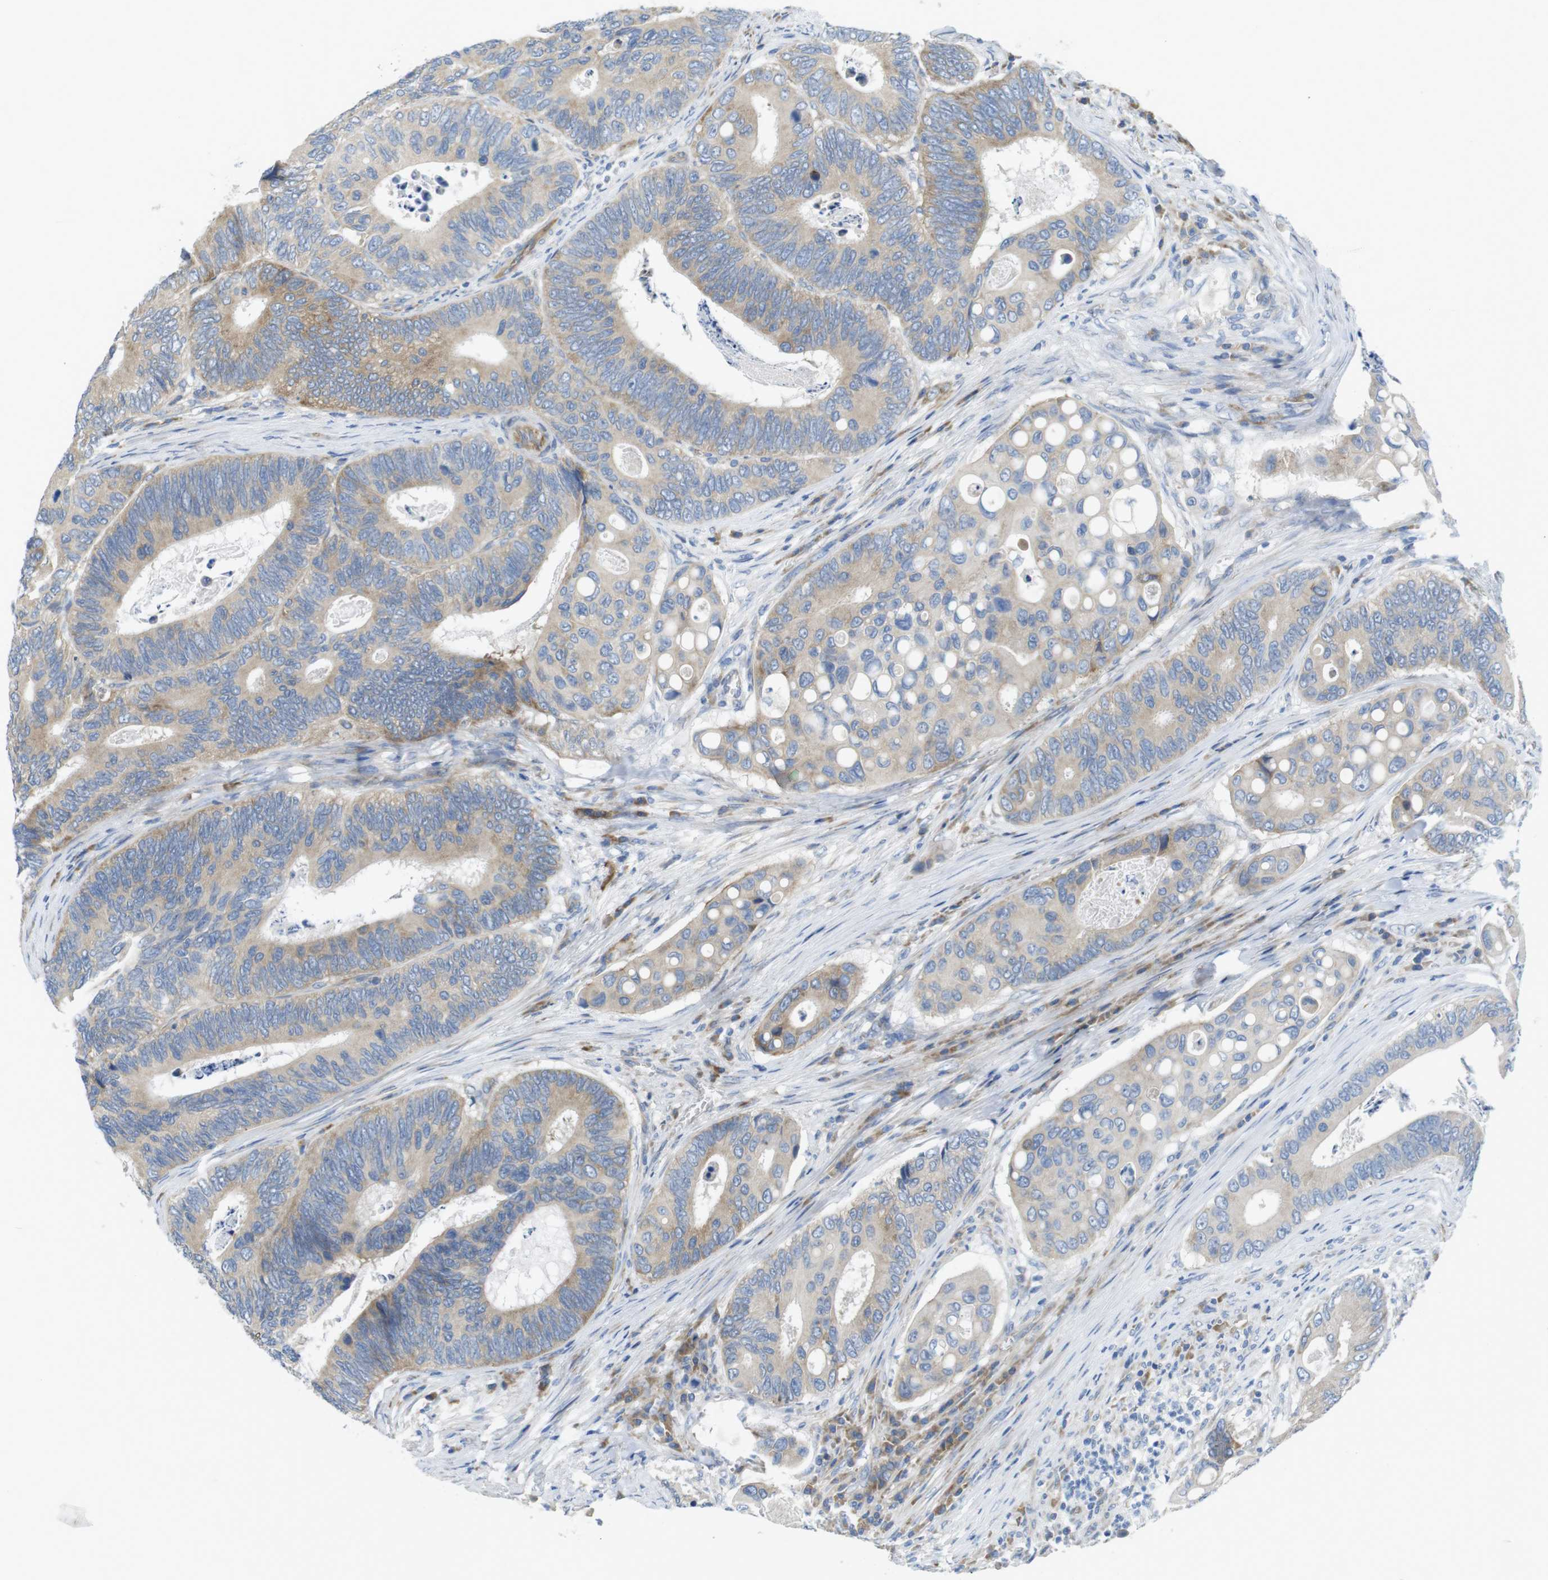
{"staining": {"intensity": "weak", "quantity": ">75%", "location": "cytoplasmic/membranous"}, "tissue": "colorectal cancer", "cell_type": "Tumor cells", "image_type": "cancer", "snomed": [{"axis": "morphology", "description": "Inflammation, NOS"}, {"axis": "morphology", "description": "Adenocarcinoma, NOS"}, {"axis": "topography", "description": "Colon"}], "caption": "Colorectal cancer was stained to show a protein in brown. There is low levels of weak cytoplasmic/membranous staining in approximately >75% of tumor cells.", "gene": "TMEM234", "patient": {"sex": "male", "age": 72}}